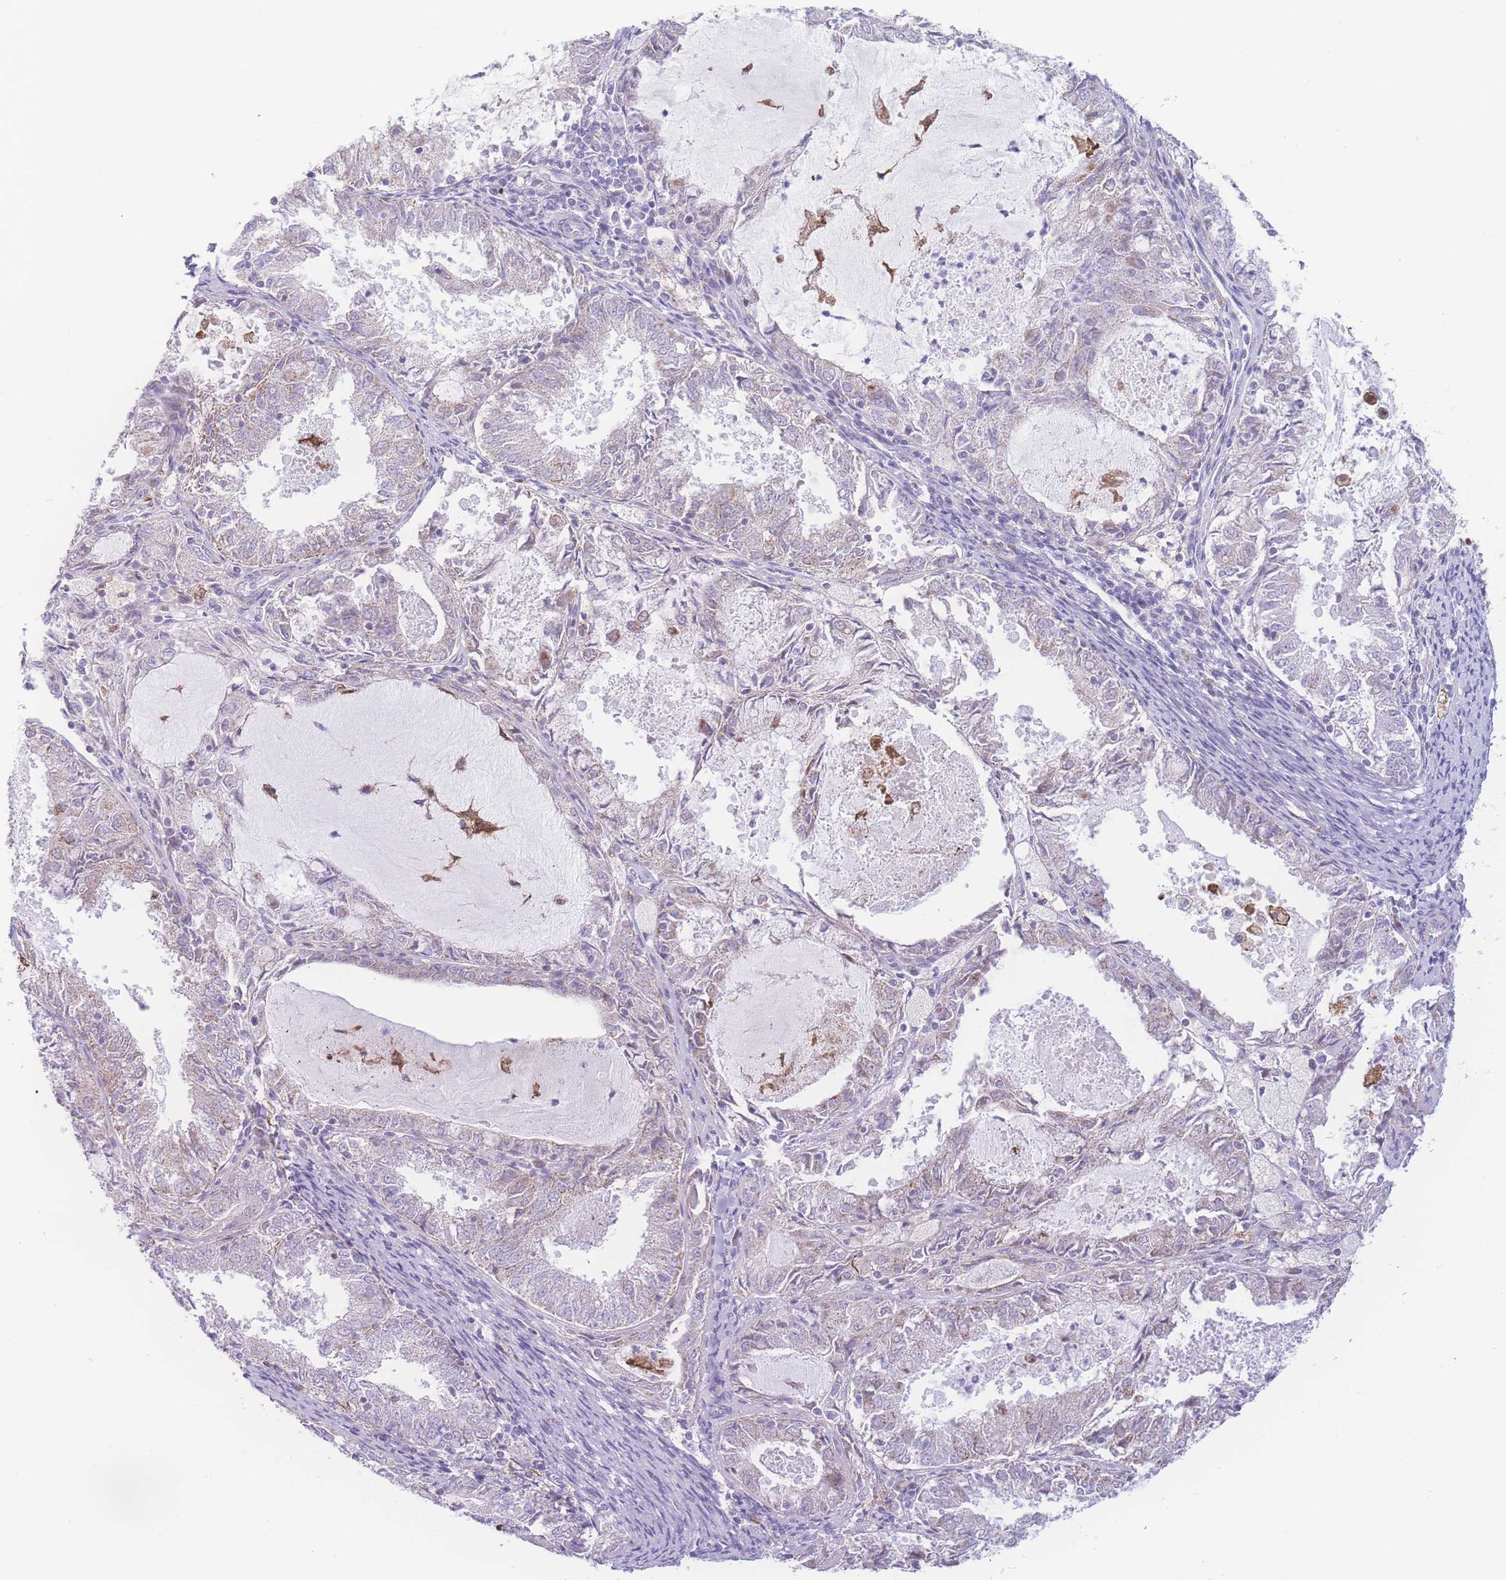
{"staining": {"intensity": "negative", "quantity": "none", "location": "none"}, "tissue": "endometrial cancer", "cell_type": "Tumor cells", "image_type": "cancer", "snomed": [{"axis": "morphology", "description": "Adenocarcinoma, NOS"}, {"axis": "topography", "description": "Endometrium"}], "caption": "Tumor cells are negative for protein expression in human endometrial cancer. The staining was performed using DAB to visualize the protein expression in brown, while the nuclei were stained in blue with hematoxylin (Magnification: 20x).", "gene": "NBEAL1", "patient": {"sex": "female", "age": 57}}